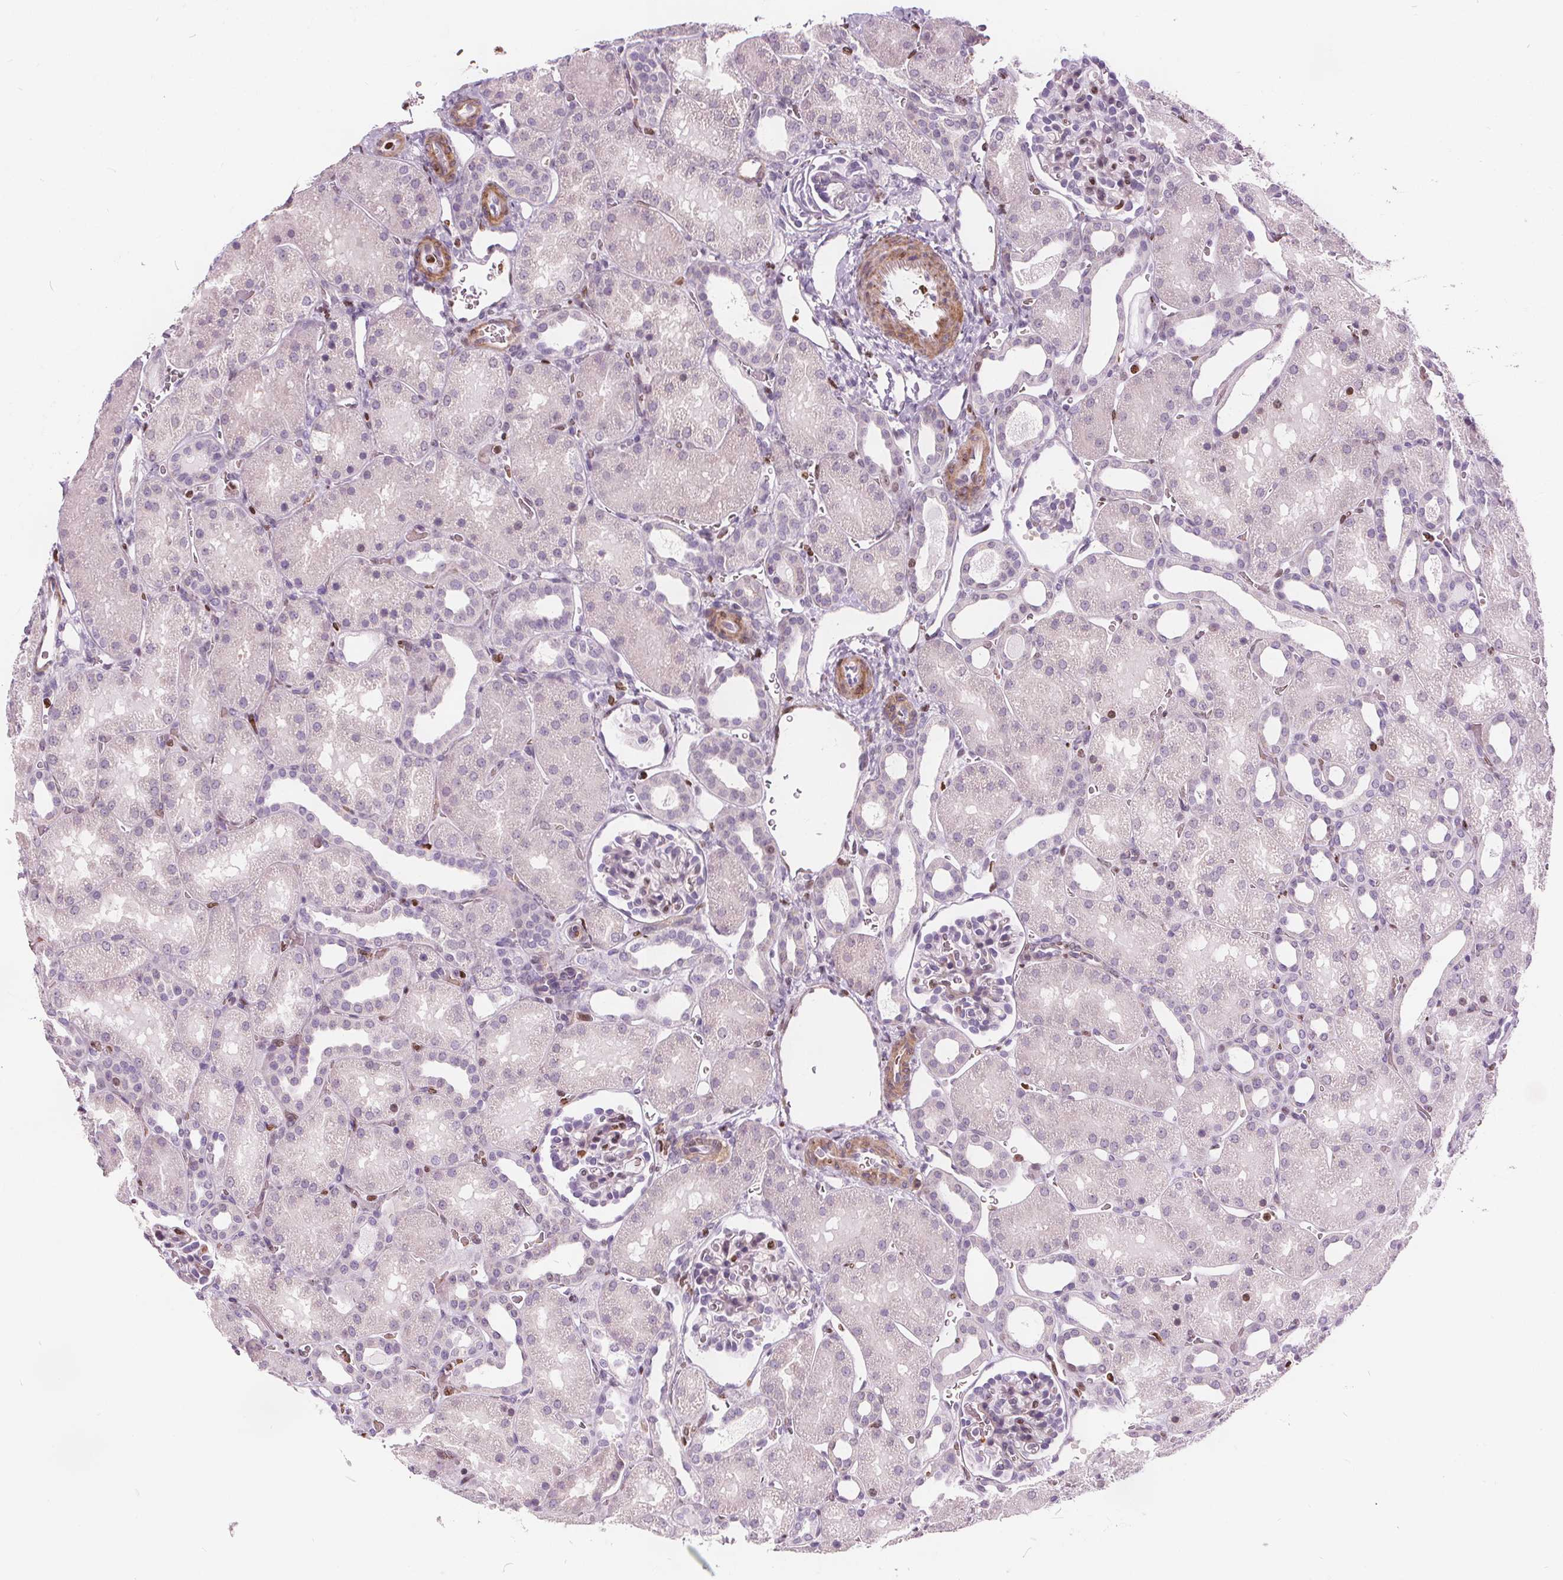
{"staining": {"intensity": "moderate", "quantity": "<25%", "location": "nuclear"}, "tissue": "kidney", "cell_type": "Cells in glomeruli", "image_type": "normal", "snomed": [{"axis": "morphology", "description": "Normal tissue, NOS"}, {"axis": "topography", "description": "Kidney"}], "caption": "The photomicrograph exhibits immunohistochemical staining of normal kidney. There is moderate nuclear expression is identified in approximately <25% of cells in glomeruli.", "gene": "ISLR2", "patient": {"sex": "male", "age": 2}}